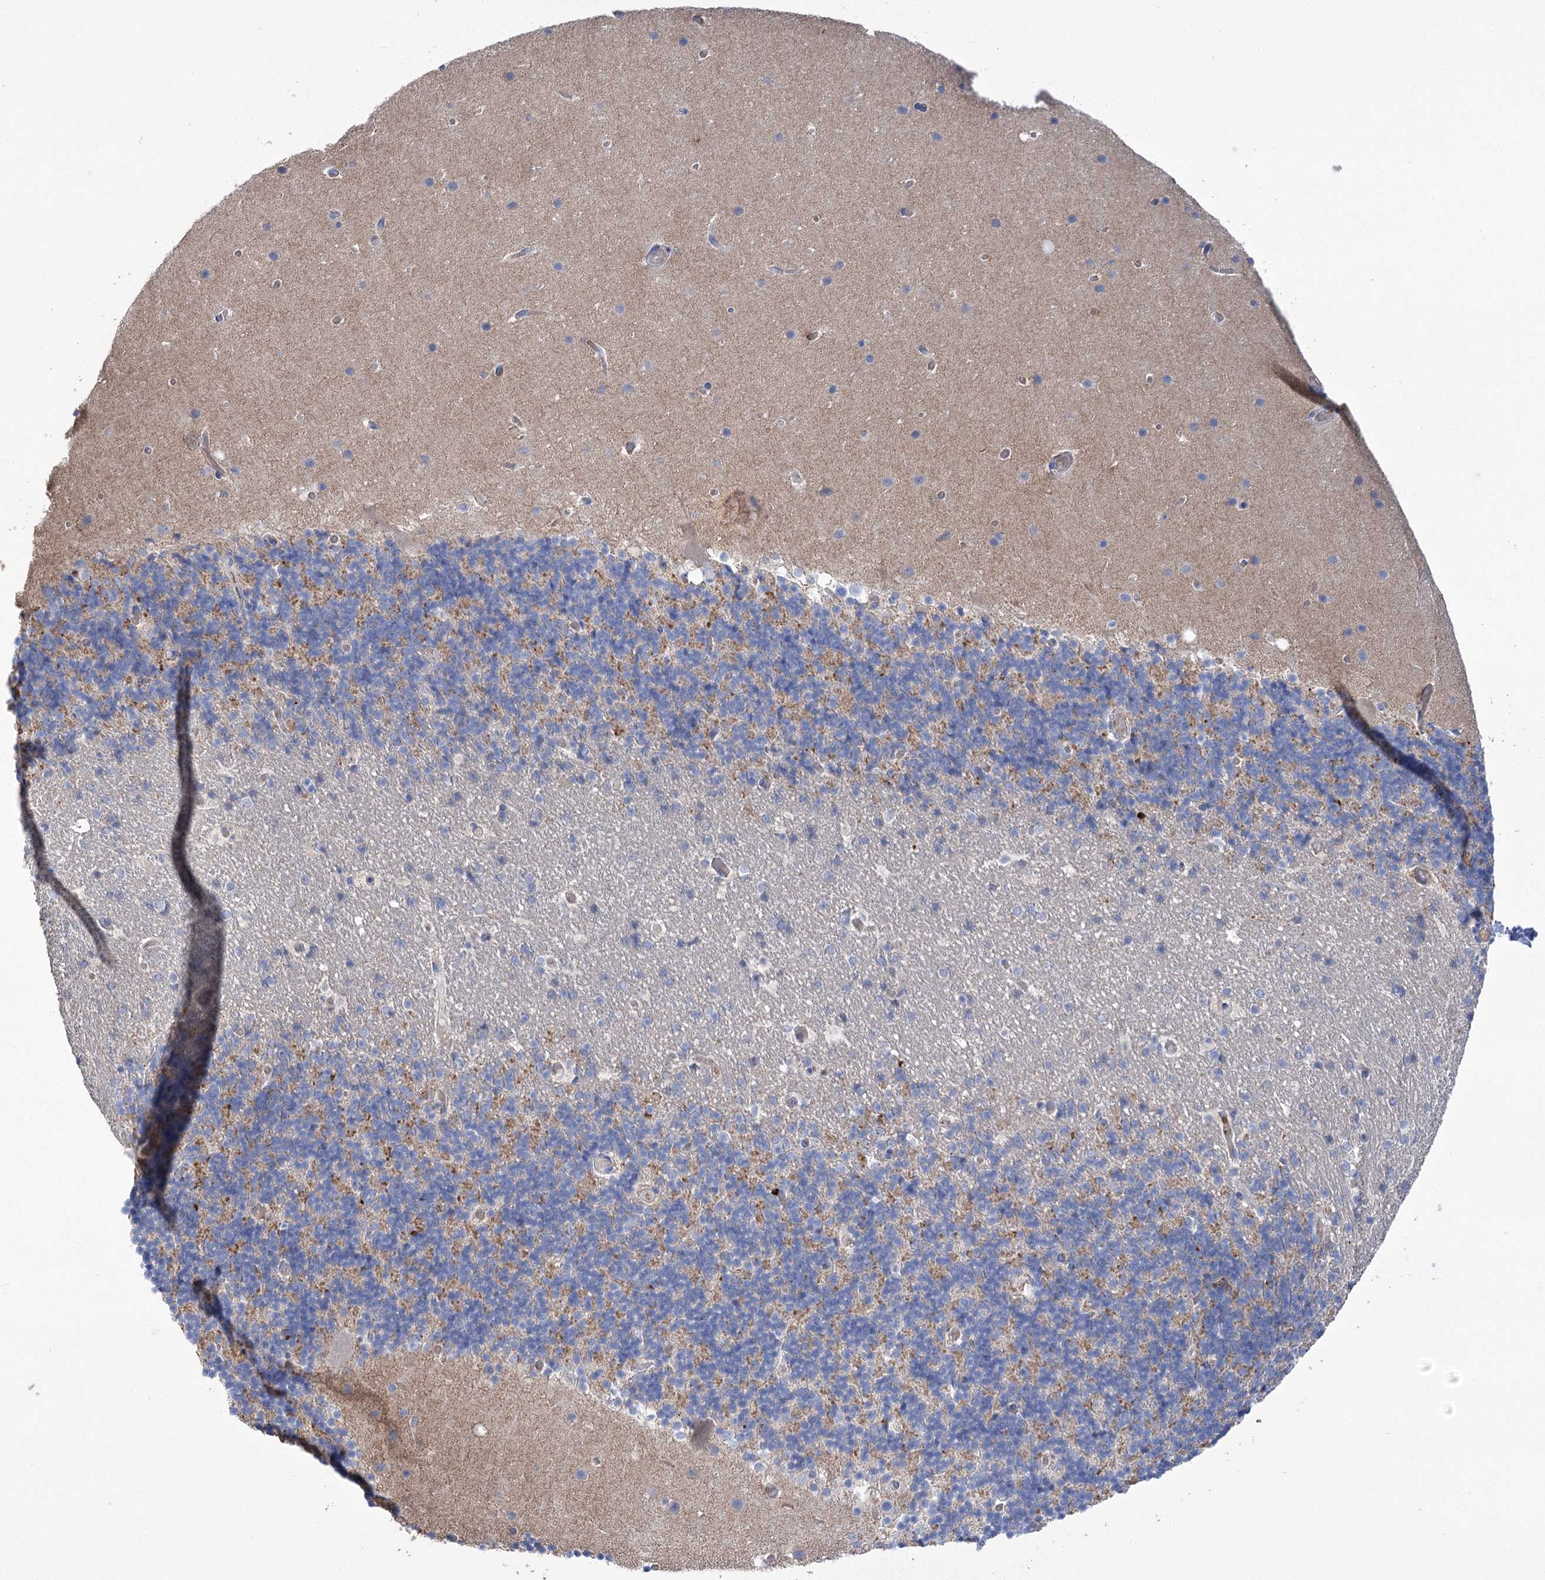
{"staining": {"intensity": "weak", "quantity": "<25%", "location": "cytoplasmic/membranous"}, "tissue": "cerebellum", "cell_type": "Cells in granular layer", "image_type": "normal", "snomed": [{"axis": "morphology", "description": "Normal tissue, NOS"}, {"axis": "topography", "description": "Cerebellum"}], "caption": "Immunohistochemistry (IHC) histopathology image of benign cerebellum: human cerebellum stained with DAB displays no significant protein positivity in cells in granular layer. The staining is performed using DAB (3,3'-diaminobenzidine) brown chromogen with nuclei counter-stained in using hematoxylin.", "gene": "PRSS53", "patient": {"sex": "male", "age": 57}}